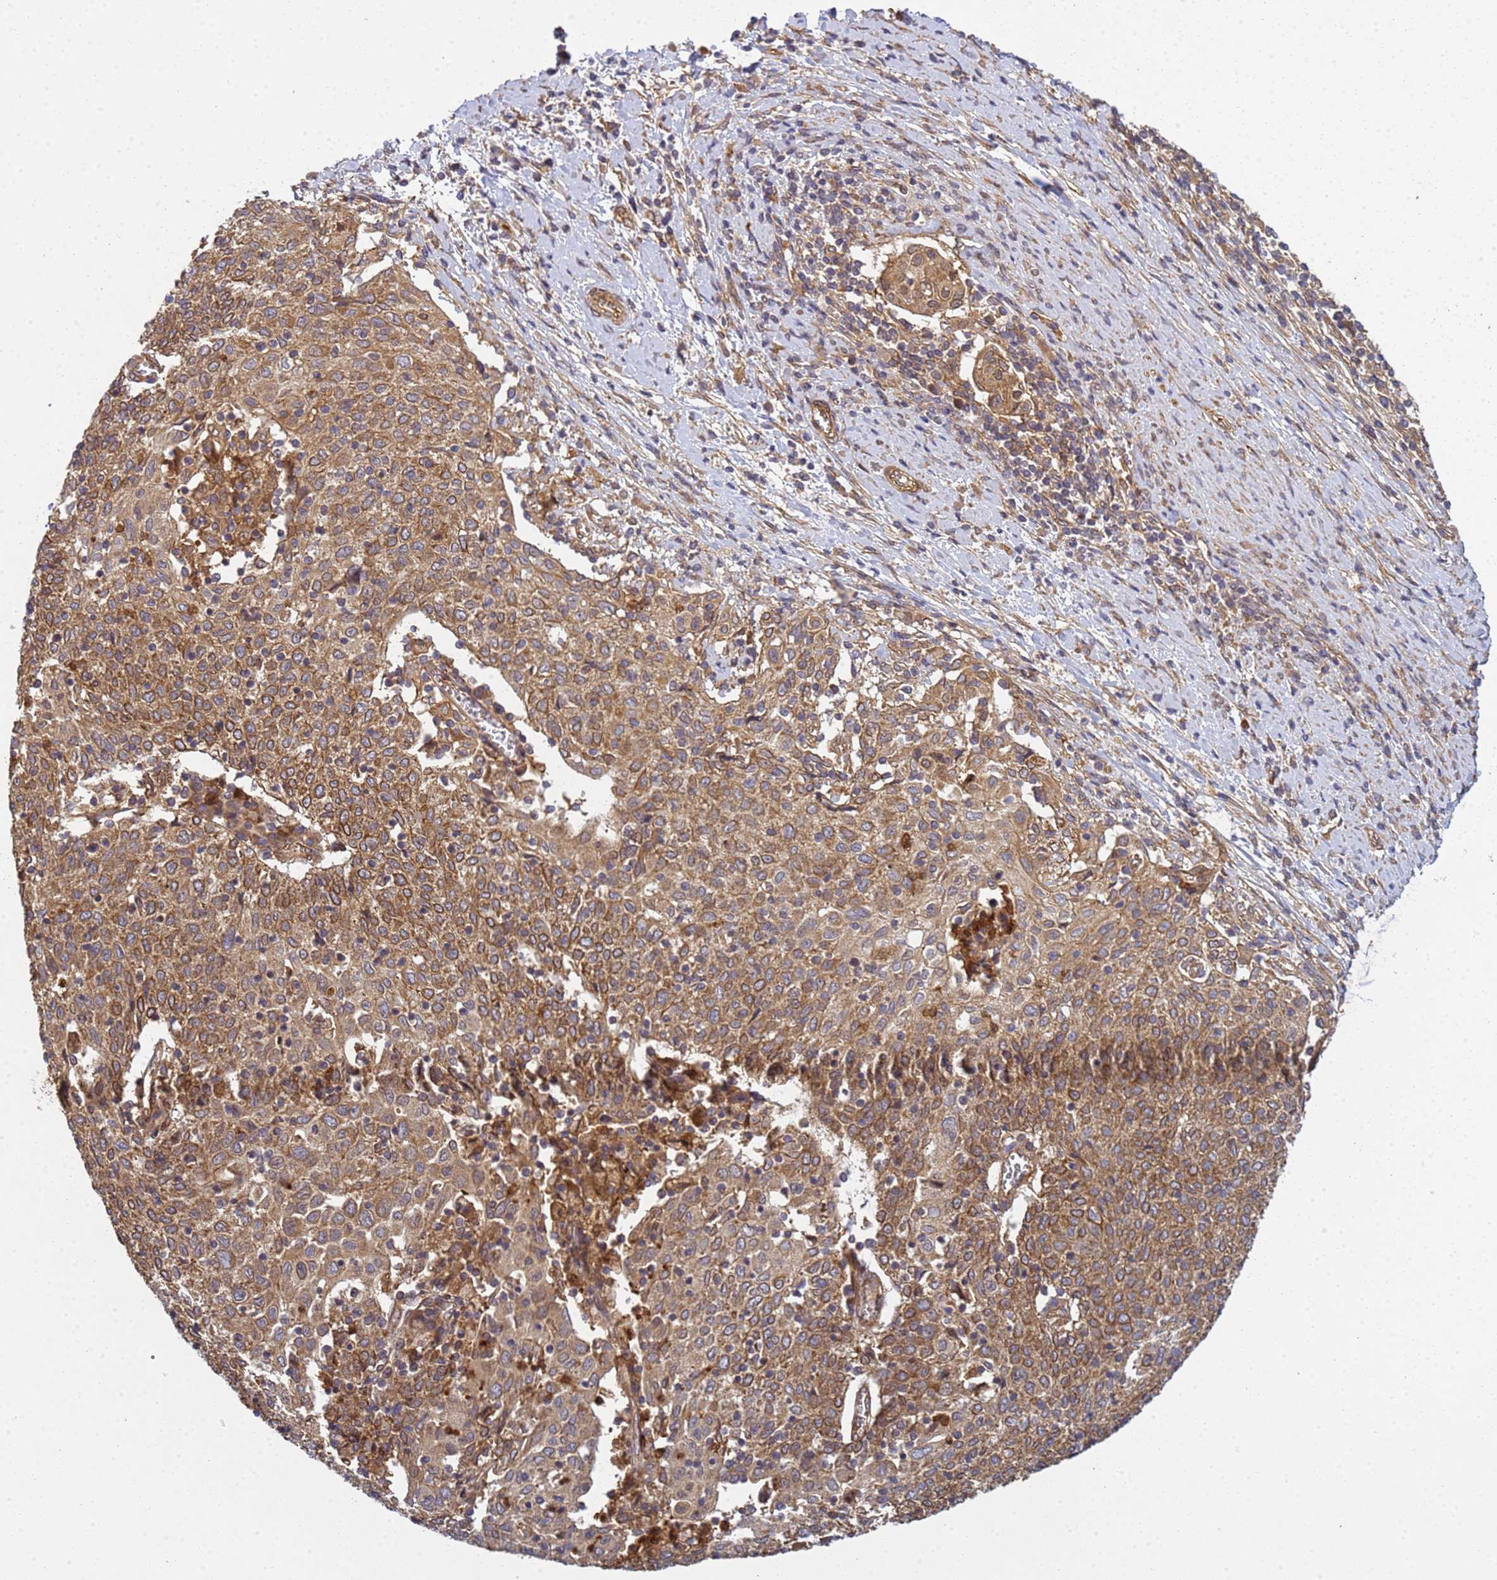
{"staining": {"intensity": "moderate", "quantity": ">75%", "location": "cytoplasmic/membranous"}, "tissue": "cervical cancer", "cell_type": "Tumor cells", "image_type": "cancer", "snomed": [{"axis": "morphology", "description": "Squamous cell carcinoma, NOS"}, {"axis": "topography", "description": "Cervix"}], "caption": "This histopathology image exhibits immunohistochemistry (IHC) staining of cervical cancer, with medium moderate cytoplasmic/membranous positivity in approximately >75% of tumor cells.", "gene": "C8orf34", "patient": {"sex": "female", "age": 52}}